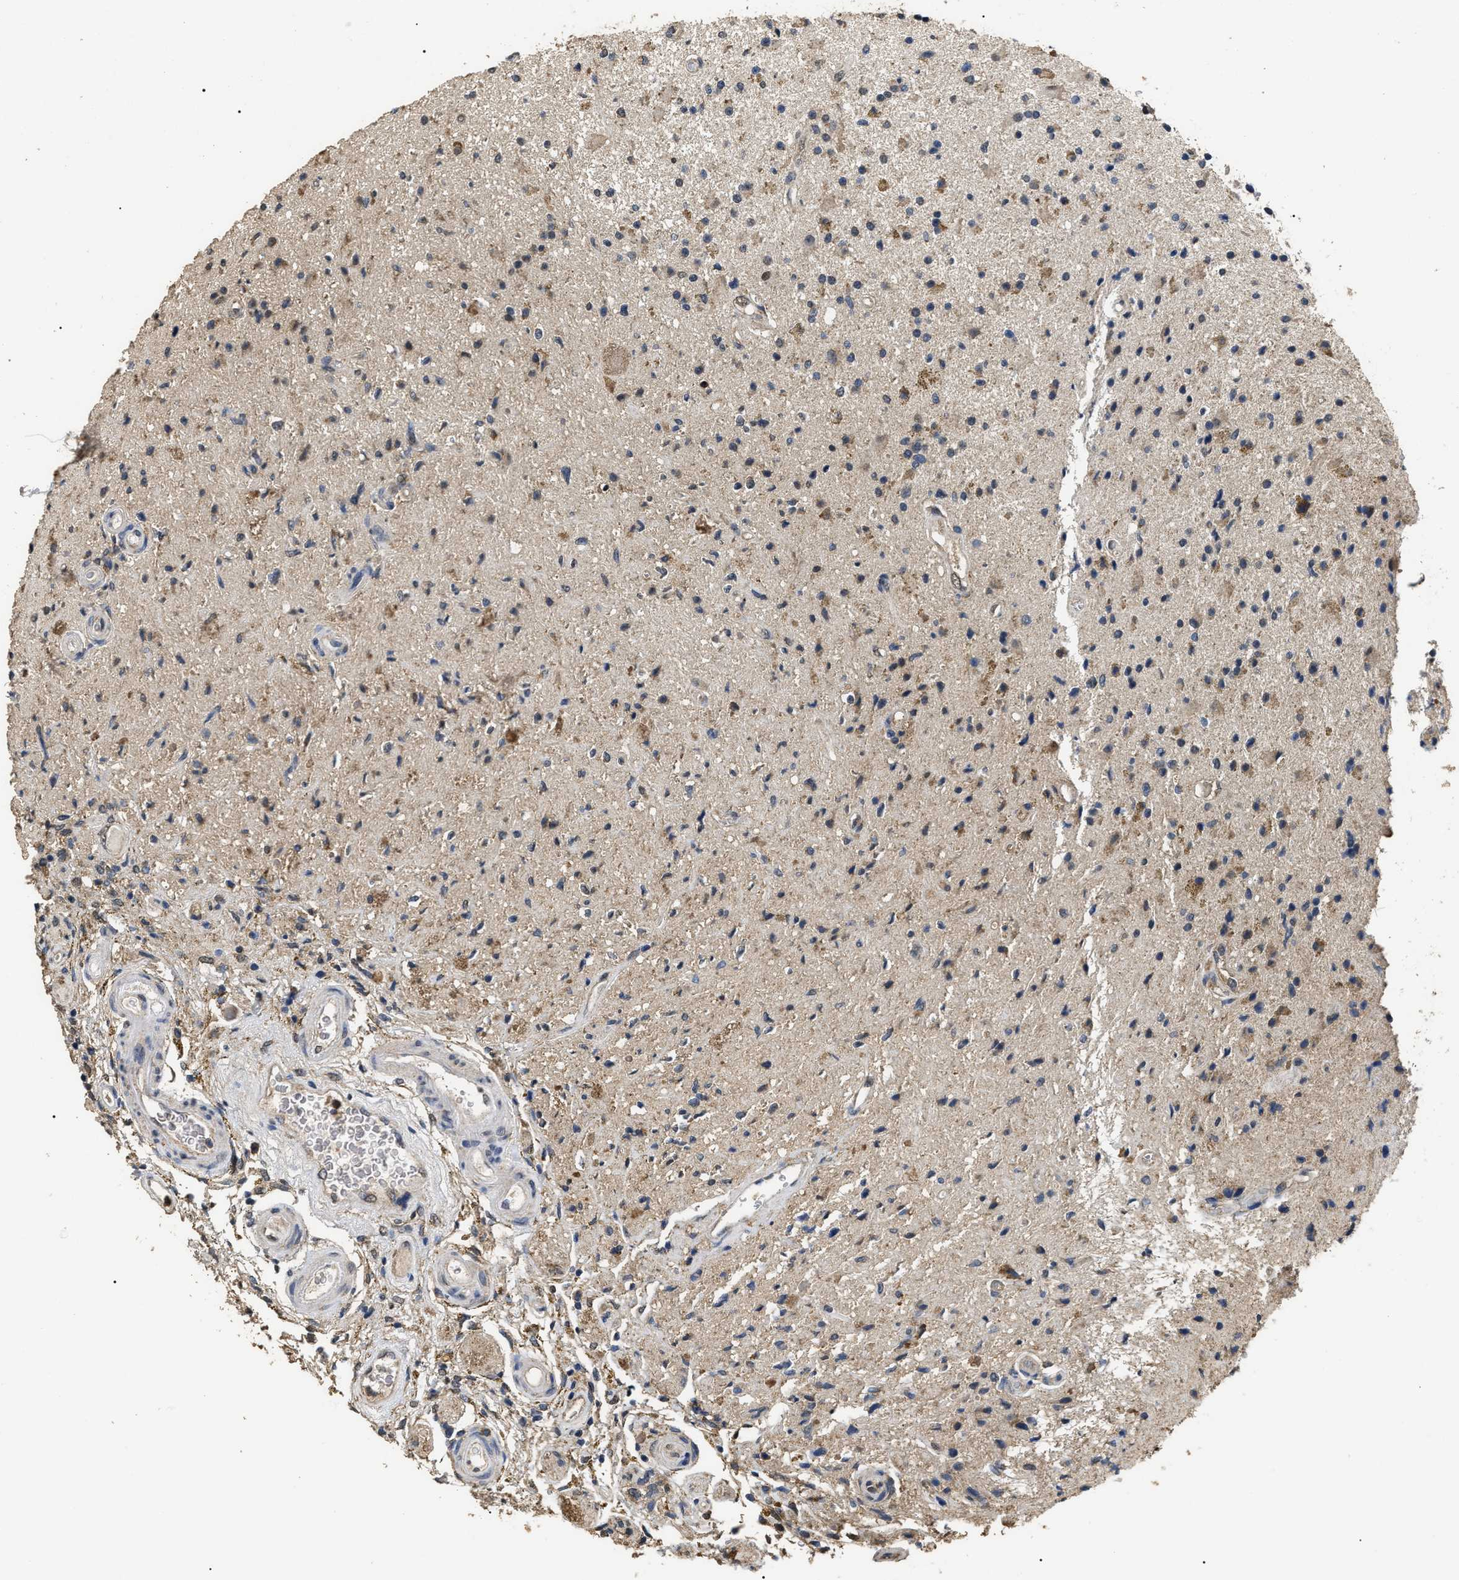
{"staining": {"intensity": "weak", "quantity": "25%-75%", "location": "cytoplasmic/membranous"}, "tissue": "glioma", "cell_type": "Tumor cells", "image_type": "cancer", "snomed": [{"axis": "morphology", "description": "Glioma, malignant, High grade"}, {"axis": "topography", "description": "Brain"}], "caption": "Immunohistochemistry photomicrograph of neoplastic tissue: human malignant glioma (high-grade) stained using IHC exhibits low levels of weak protein expression localized specifically in the cytoplasmic/membranous of tumor cells, appearing as a cytoplasmic/membranous brown color.", "gene": "PSMD8", "patient": {"sex": "male", "age": 33}}